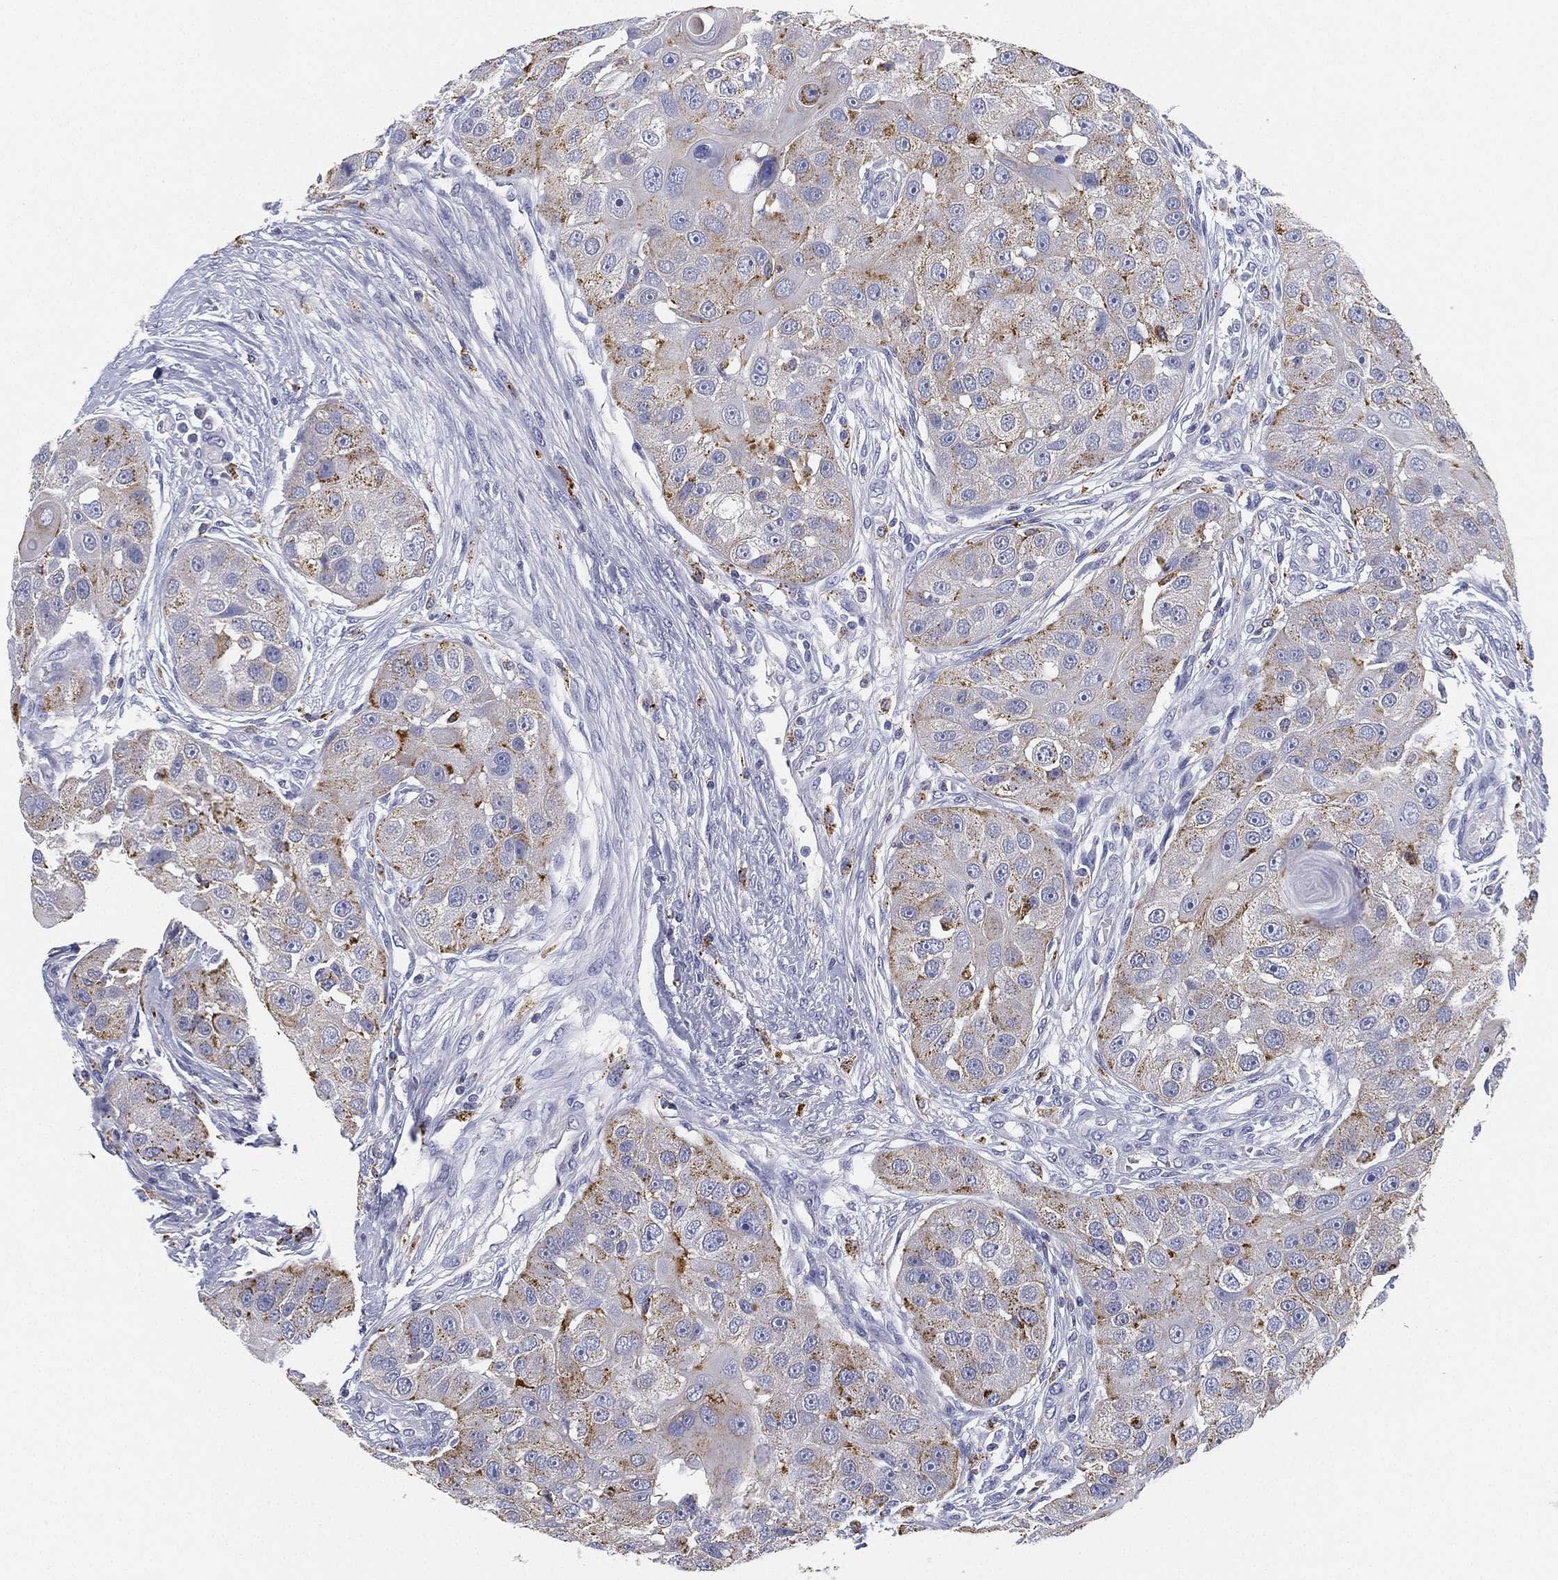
{"staining": {"intensity": "moderate", "quantity": "<25%", "location": "cytoplasmic/membranous"}, "tissue": "head and neck cancer", "cell_type": "Tumor cells", "image_type": "cancer", "snomed": [{"axis": "morphology", "description": "Normal tissue, NOS"}, {"axis": "morphology", "description": "Squamous cell carcinoma, NOS"}, {"axis": "topography", "description": "Skeletal muscle"}, {"axis": "topography", "description": "Head-Neck"}], "caption": "About <25% of tumor cells in squamous cell carcinoma (head and neck) display moderate cytoplasmic/membranous protein positivity as visualized by brown immunohistochemical staining.", "gene": "NPC2", "patient": {"sex": "male", "age": 51}}